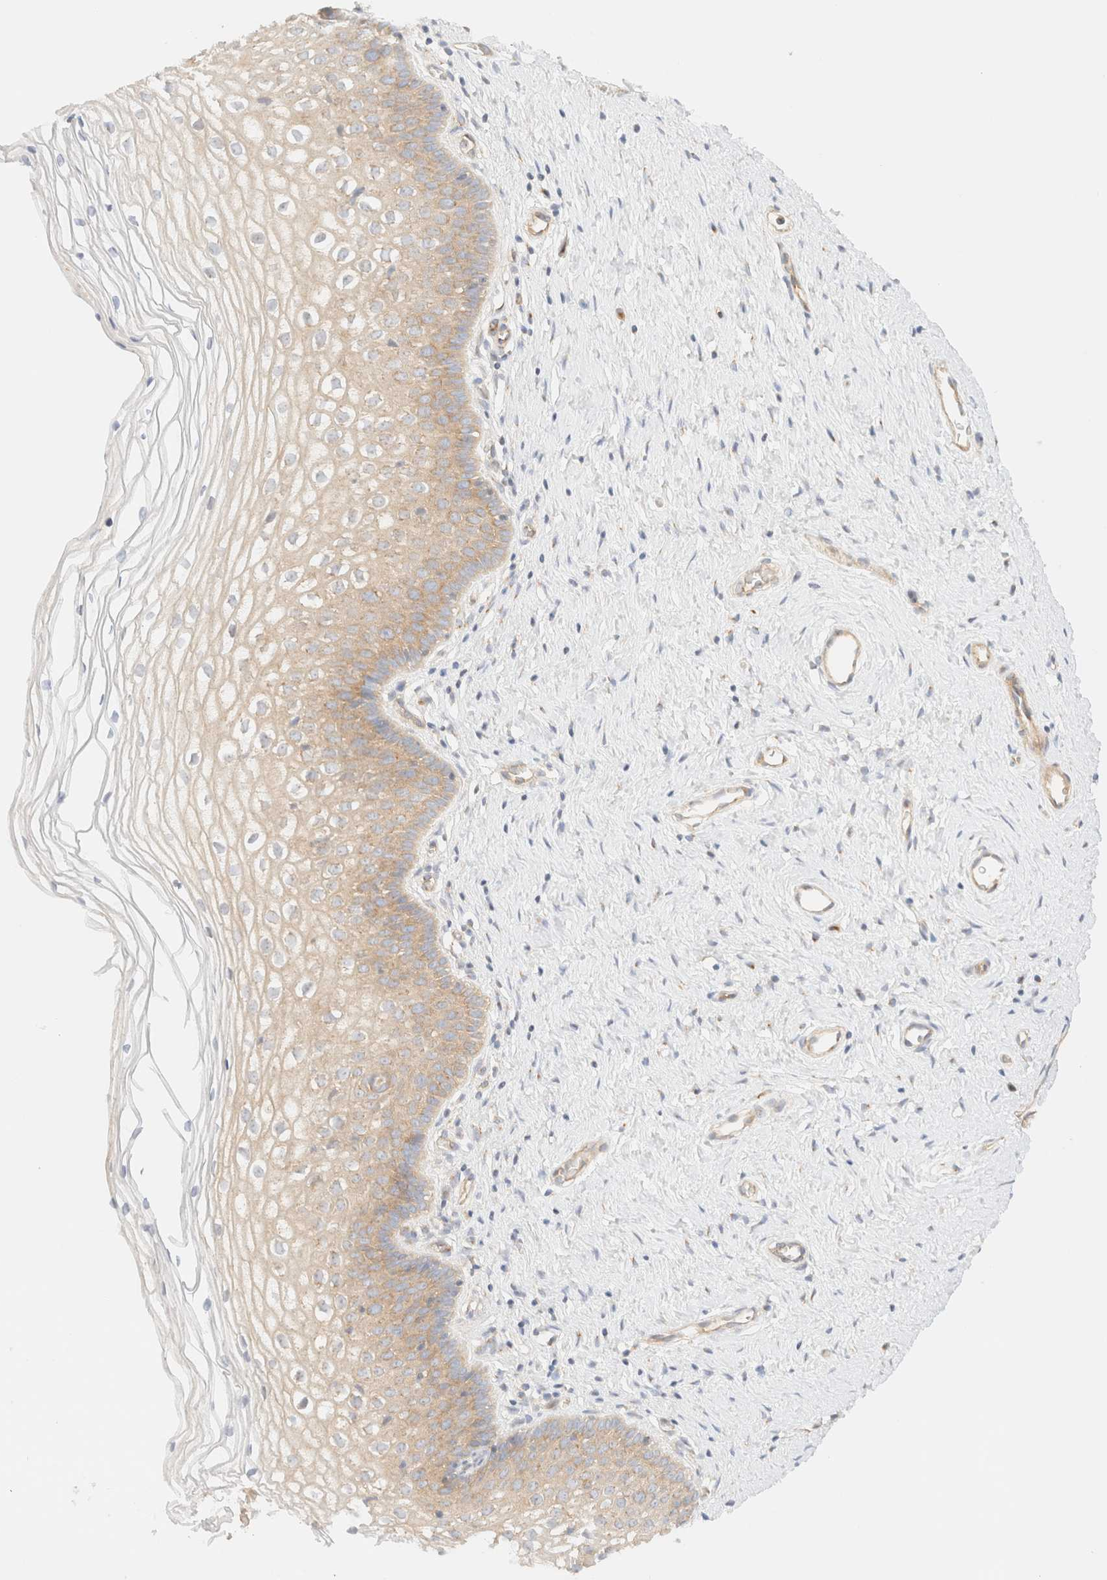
{"staining": {"intensity": "moderate", "quantity": "<25%", "location": "cytoplasmic/membranous"}, "tissue": "cervix", "cell_type": "Squamous epithelial cells", "image_type": "normal", "snomed": [{"axis": "morphology", "description": "Normal tissue, NOS"}, {"axis": "topography", "description": "Cervix"}], "caption": "Normal cervix exhibits moderate cytoplasmic/membranous staining in approximately <25% of squamous epithelial cells, visualized by immunohistochemistry.", "gene": "MYO10", "patient": {"sex": "female", "age": 27}}